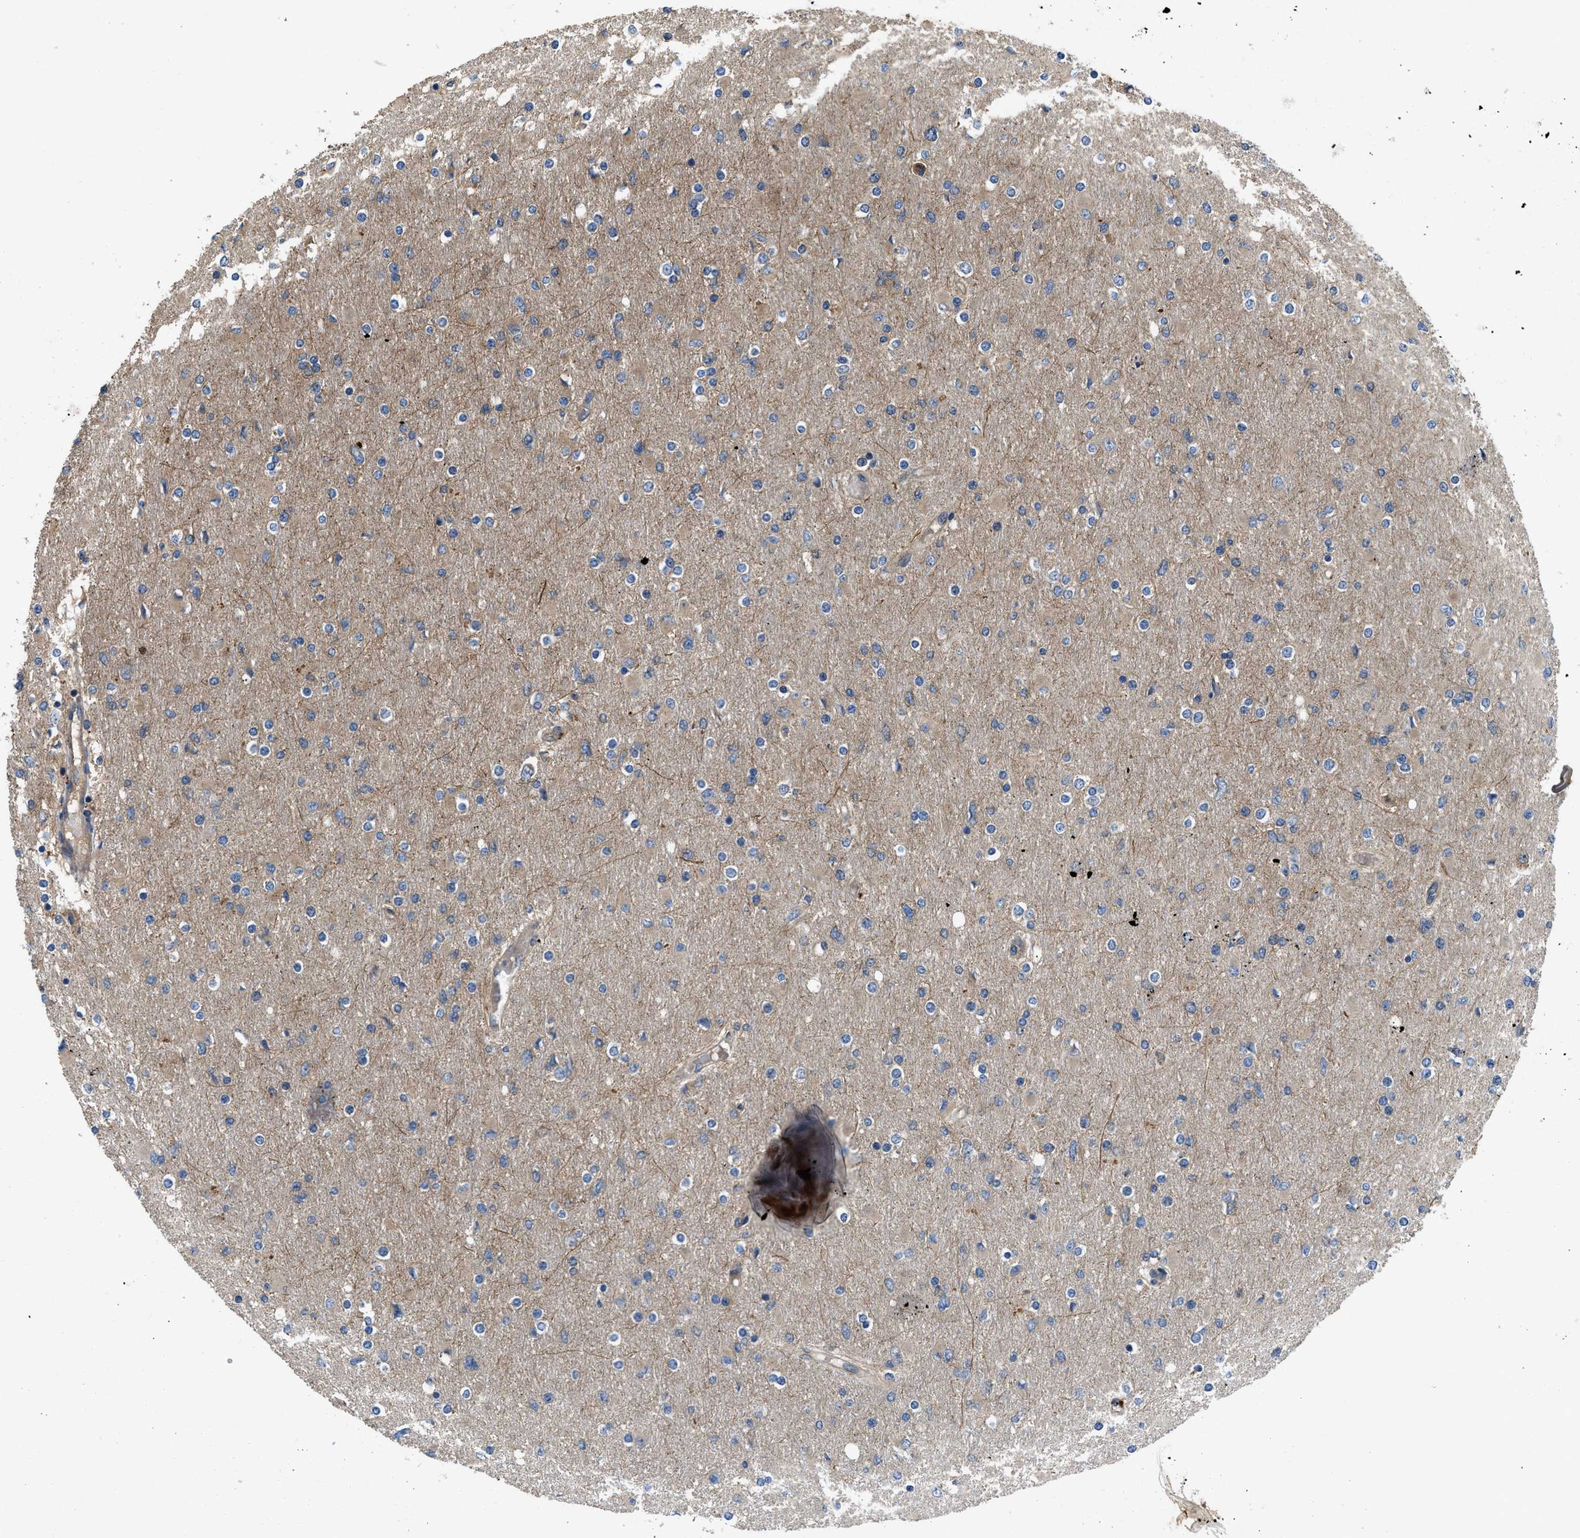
{"staining": {"intensity": "weak", "quantity": "<25%", "location": "cytoplasmic/membranous"}, "tissue": "glioma", "cell_type": "Tumor cells", "image_type": "cancer", "snomed": [{"axis": "morphology", "description": "Glioma, malignant, High grade"}, {"axis": "topography", "description": "Cerebral cortex"}], "caption": "IHC of human glioma reveals no expression in tumor cells.", "gene": "CNNM3", "patient": {"sex": "female", "age": 36}}